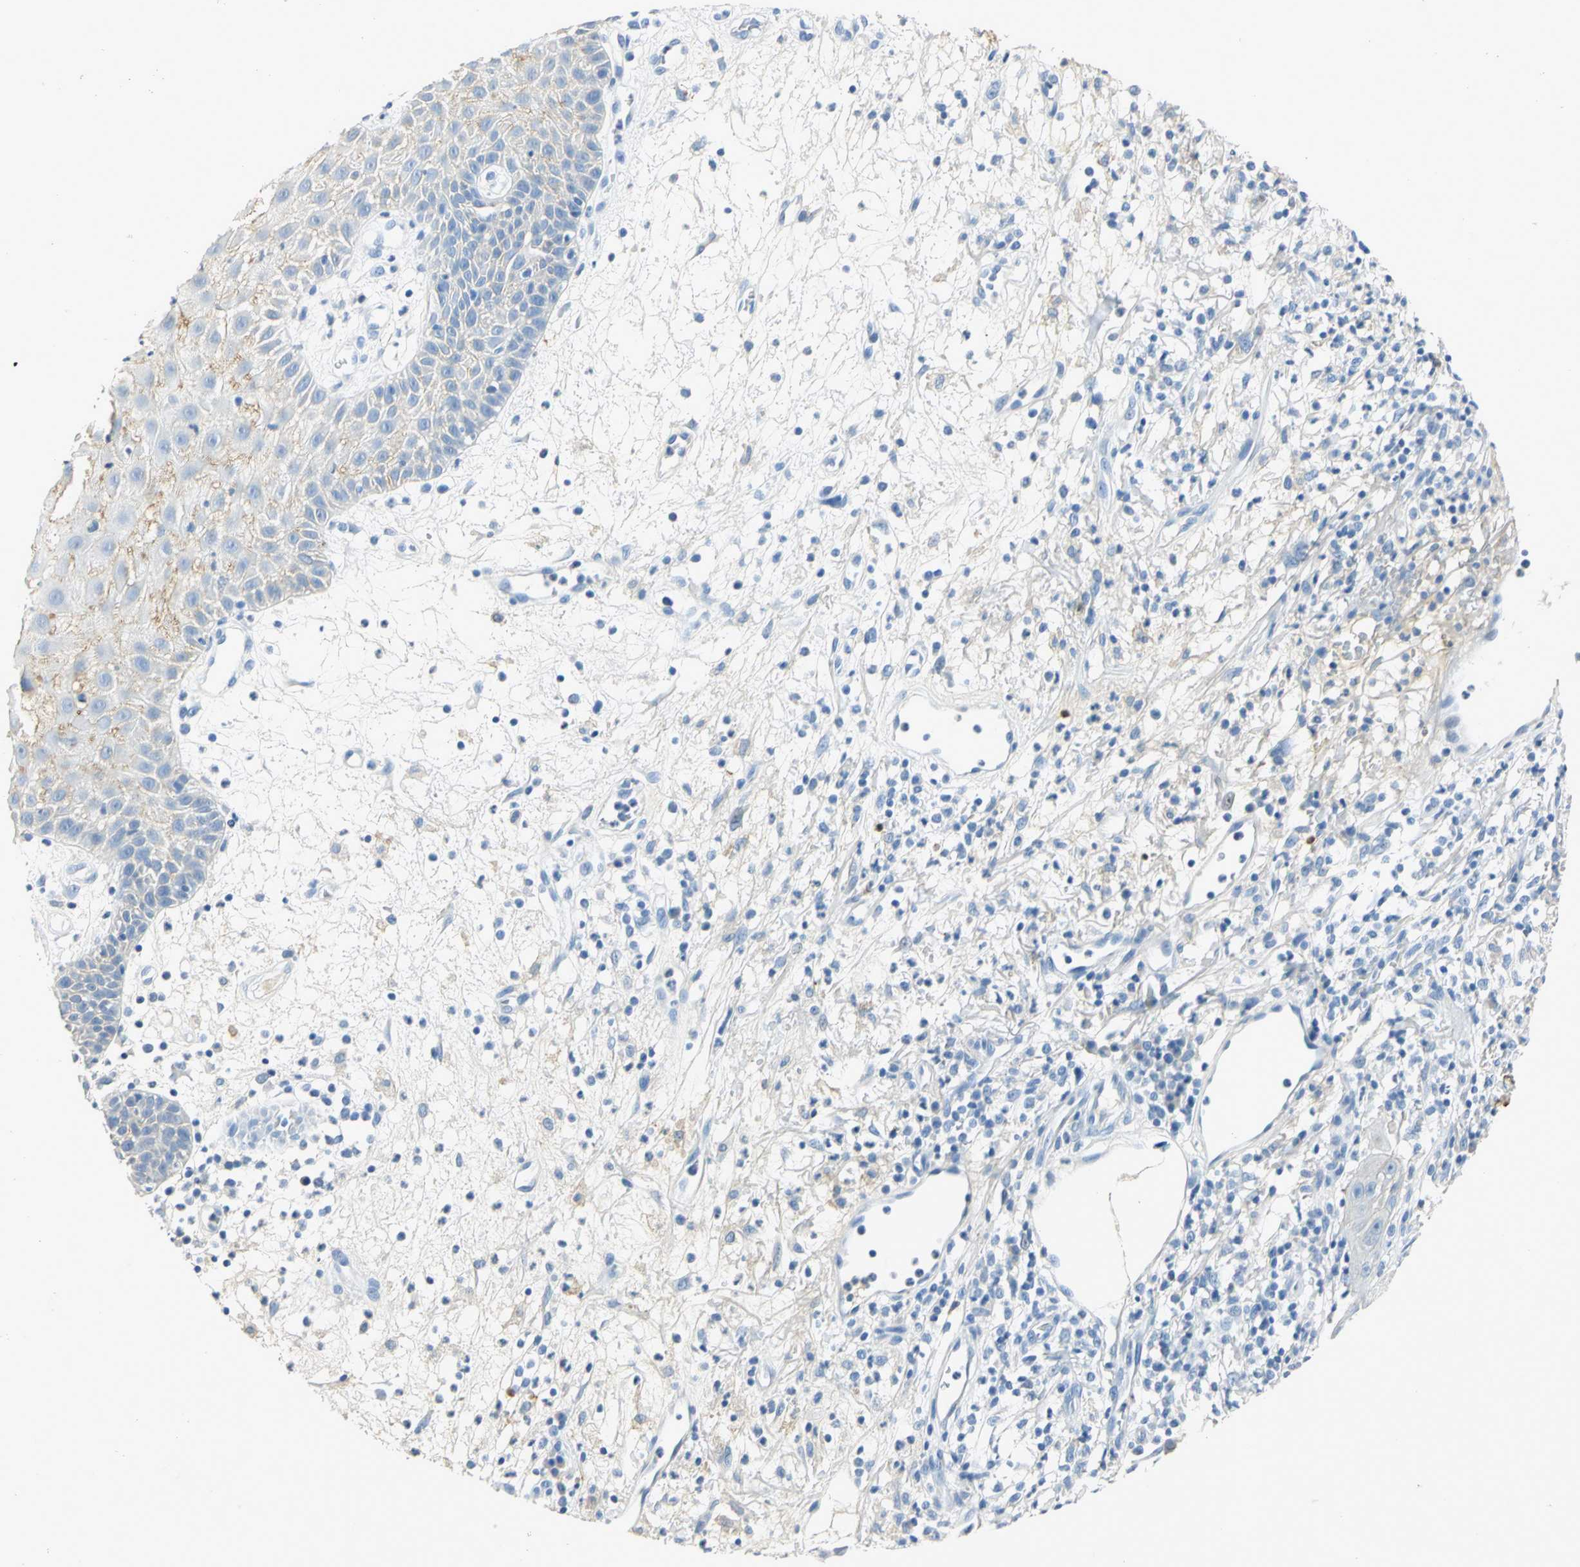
{"staining": {"intensity": "negative", "quantity": "none", "location": "none"}, "tissue": "skin cancer", "cell_type": "Tumor cells", "image_type": "cancer", "snomed": [{"axis": "morphology", "description": "Squamous cell carcinoma, NOS"}, {"axis": "topography", "description": "Skin"}], "caption": "Immunohistochemistry (IHC) histopathology image of skin cancer stained for a protein (brown), which reveals no staining in tumor cells.", "gene": "ANXA4", "patient": {"sex": "female", "age": 78}}